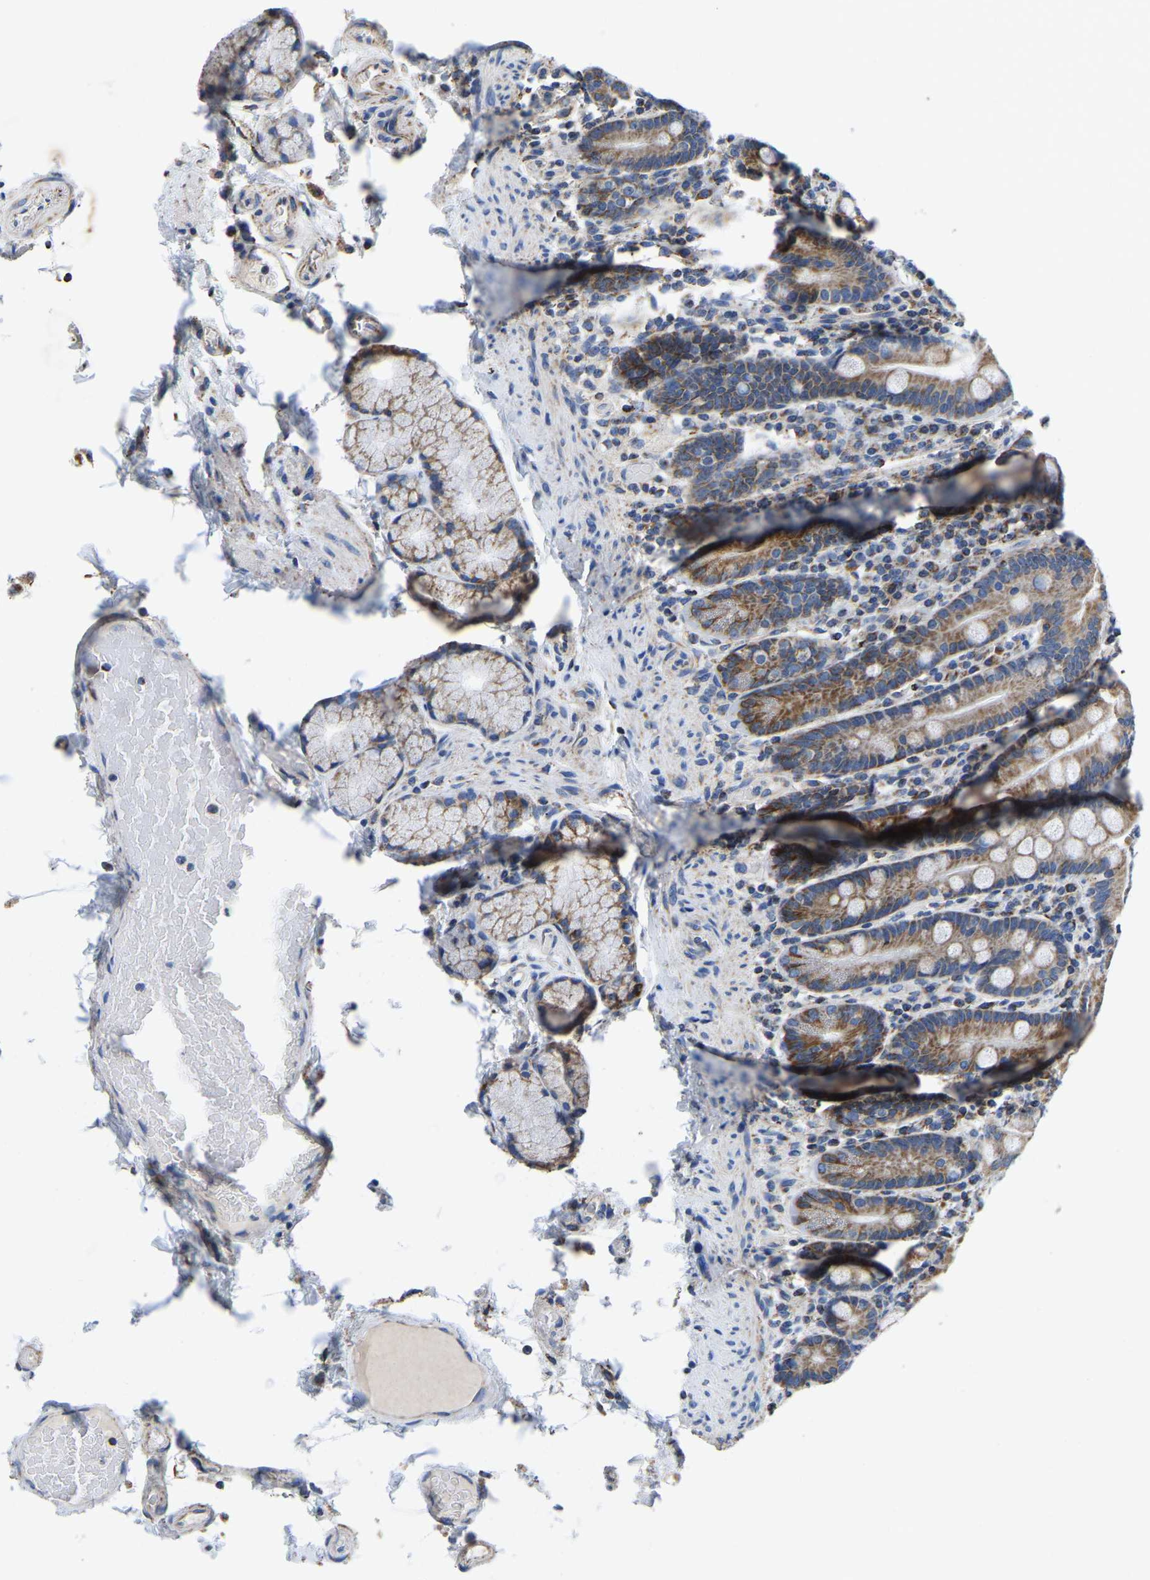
{"staining": {"intensity": "strong", "quantity": ">75%", "location": "cytoplasmic/membranous"}, "tissue": "duodenum", "cell_type": "Glandular cells", "image_type": "normal", "snomed": [{"axis": "morphology", "description": "Normal tissue, NOS"}, {"axis": "topography", "description": "Small intestine, NOS"}], "caption": "Unremarkable duodenum exhibits strong cytoplasmic/membranous expression in approximately >75% of glandular cells.", "gene": "SFXN1", "patient": {"sex": "female", "age": 71}}